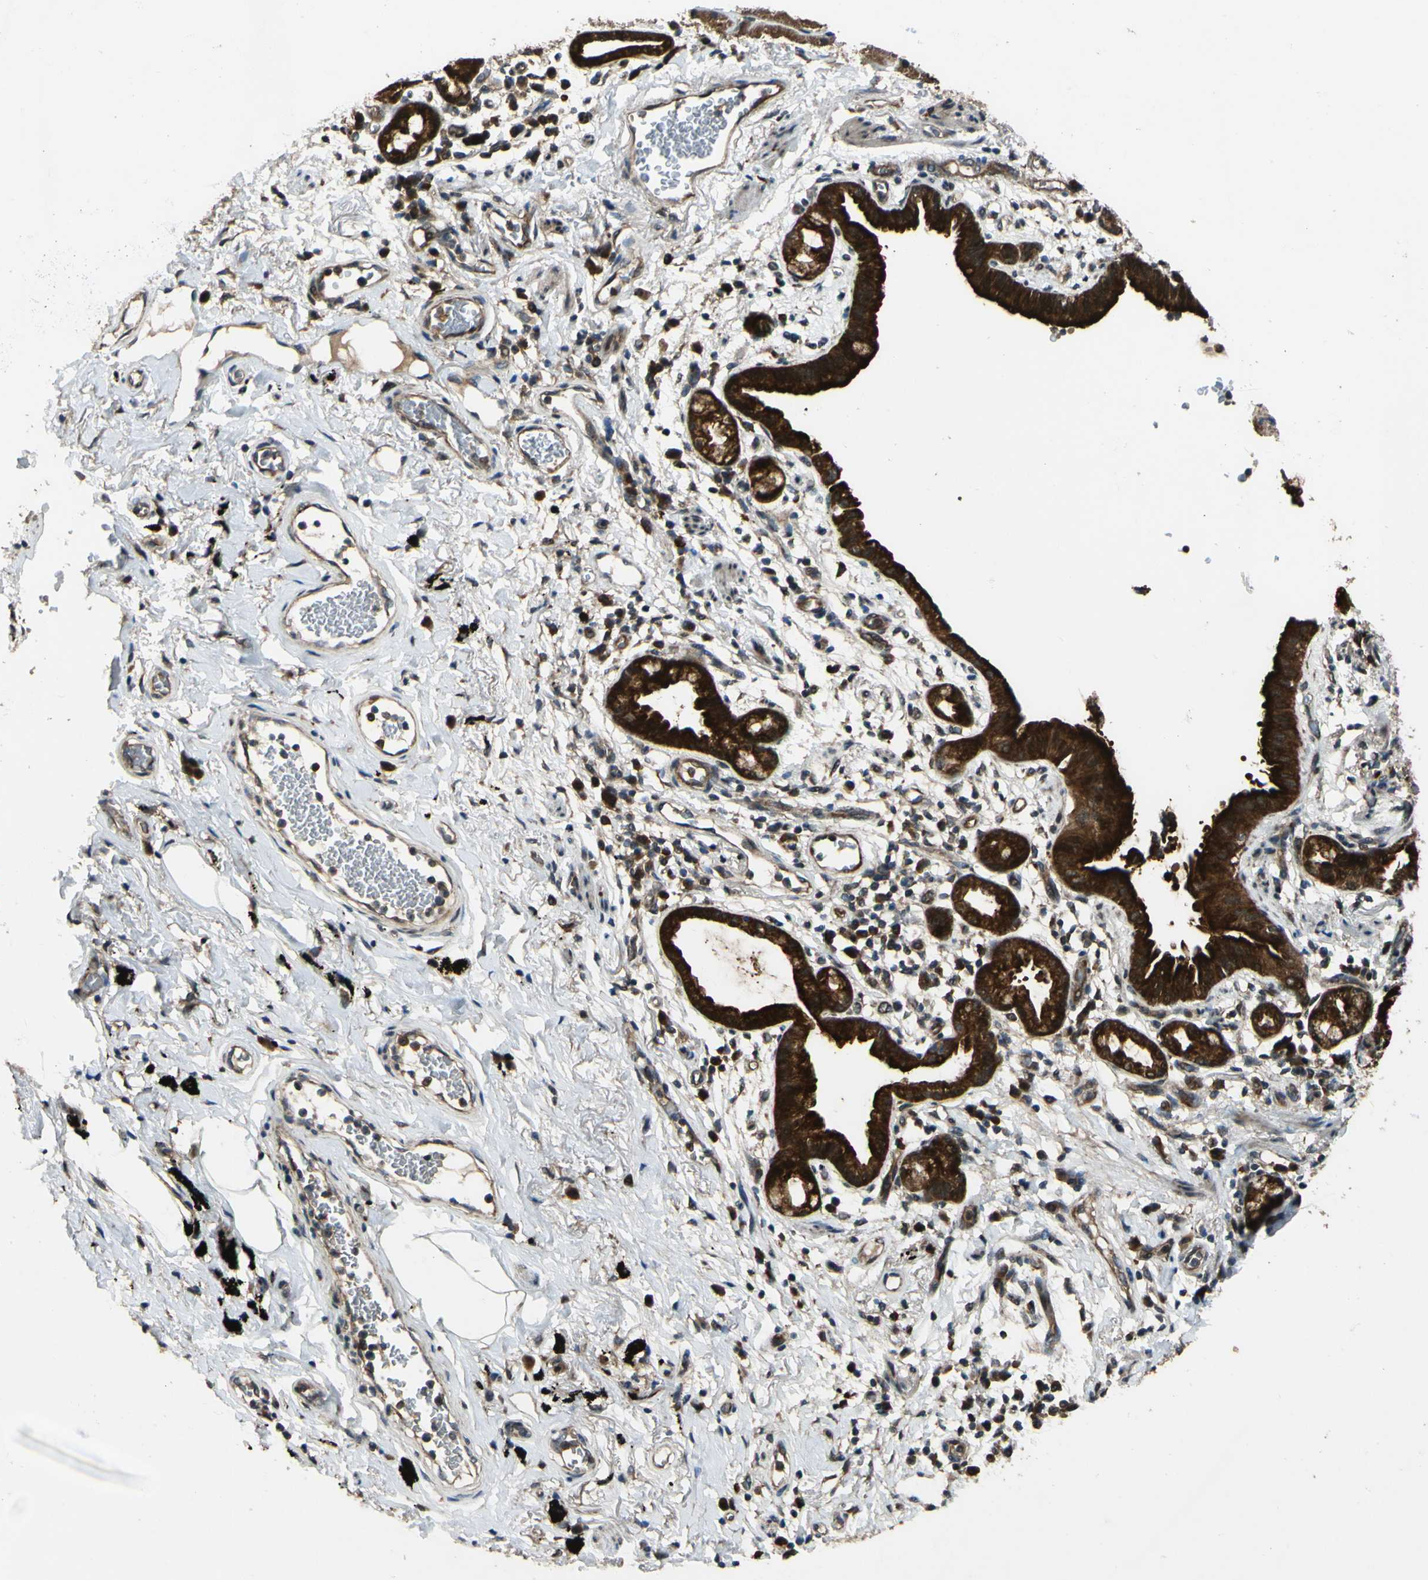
{"staining": {"intensity": "strong", "quantity": ">75%", "location": "cytoplasmic/membranous"}, "tissue": "lung cancer", "cell_type": "Tumor cells", "image_type": "cancer", "snomed": [{"axis": "morphology", "description": "Adenocarcinoma, NOS"}, {"axis": "topography", "description": "Lung"}], "caption": "Immunohistochemical staining of human lung cancer (adenocarcinoma) reveals high levels of strong cytoplasmic/membranous expression in approximately >75% of tumor cells. The staining is performed using DAB (3,3'-diaminobenzidine) brown chromogen to label protein expression. The nuclei are counter-stained blue using hematoxylin.", "gene": "ABCC8", "patient": {"sex": "female", "age": 70}}